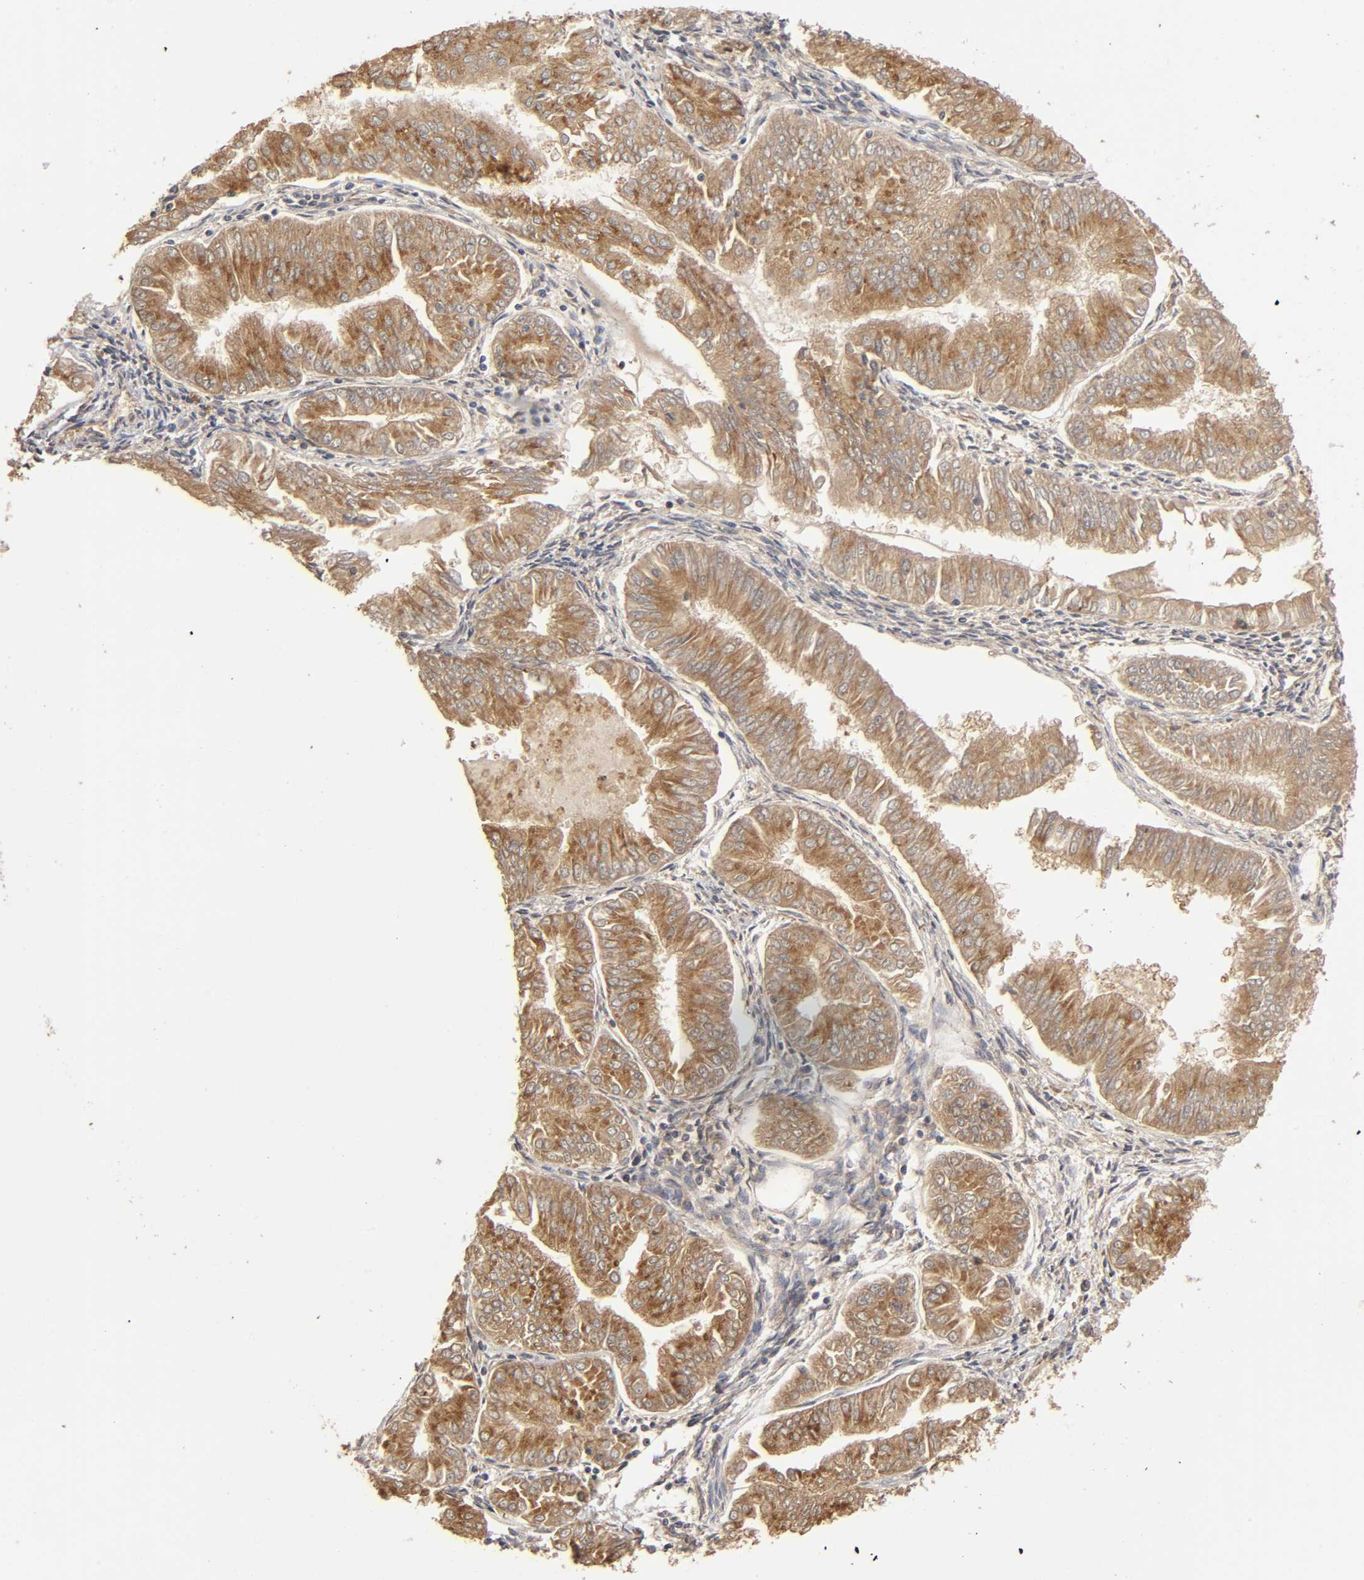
{"staining": {"intensity": "moderate", "quantity": ">75%", "location": "cytoplasmic/membranous"}, "tissue": "endometrial cancer", "cell_type": "Tumor cells", "image_type": "cancer", "snomed": [{"axis": "morphology", "description": "Adenocarcinoma, NOS"}, {"axis": "topography", "description": "Endometrium"}], "caption": "A medium amount of moderate cytoplasmic/membranous expression is present in approximately >75% of tumor cells in endometrial cancer (adenocarcinoma) tissue.", "gene": "GNPTG", "patient": {"sex": "female", "age": 53}}